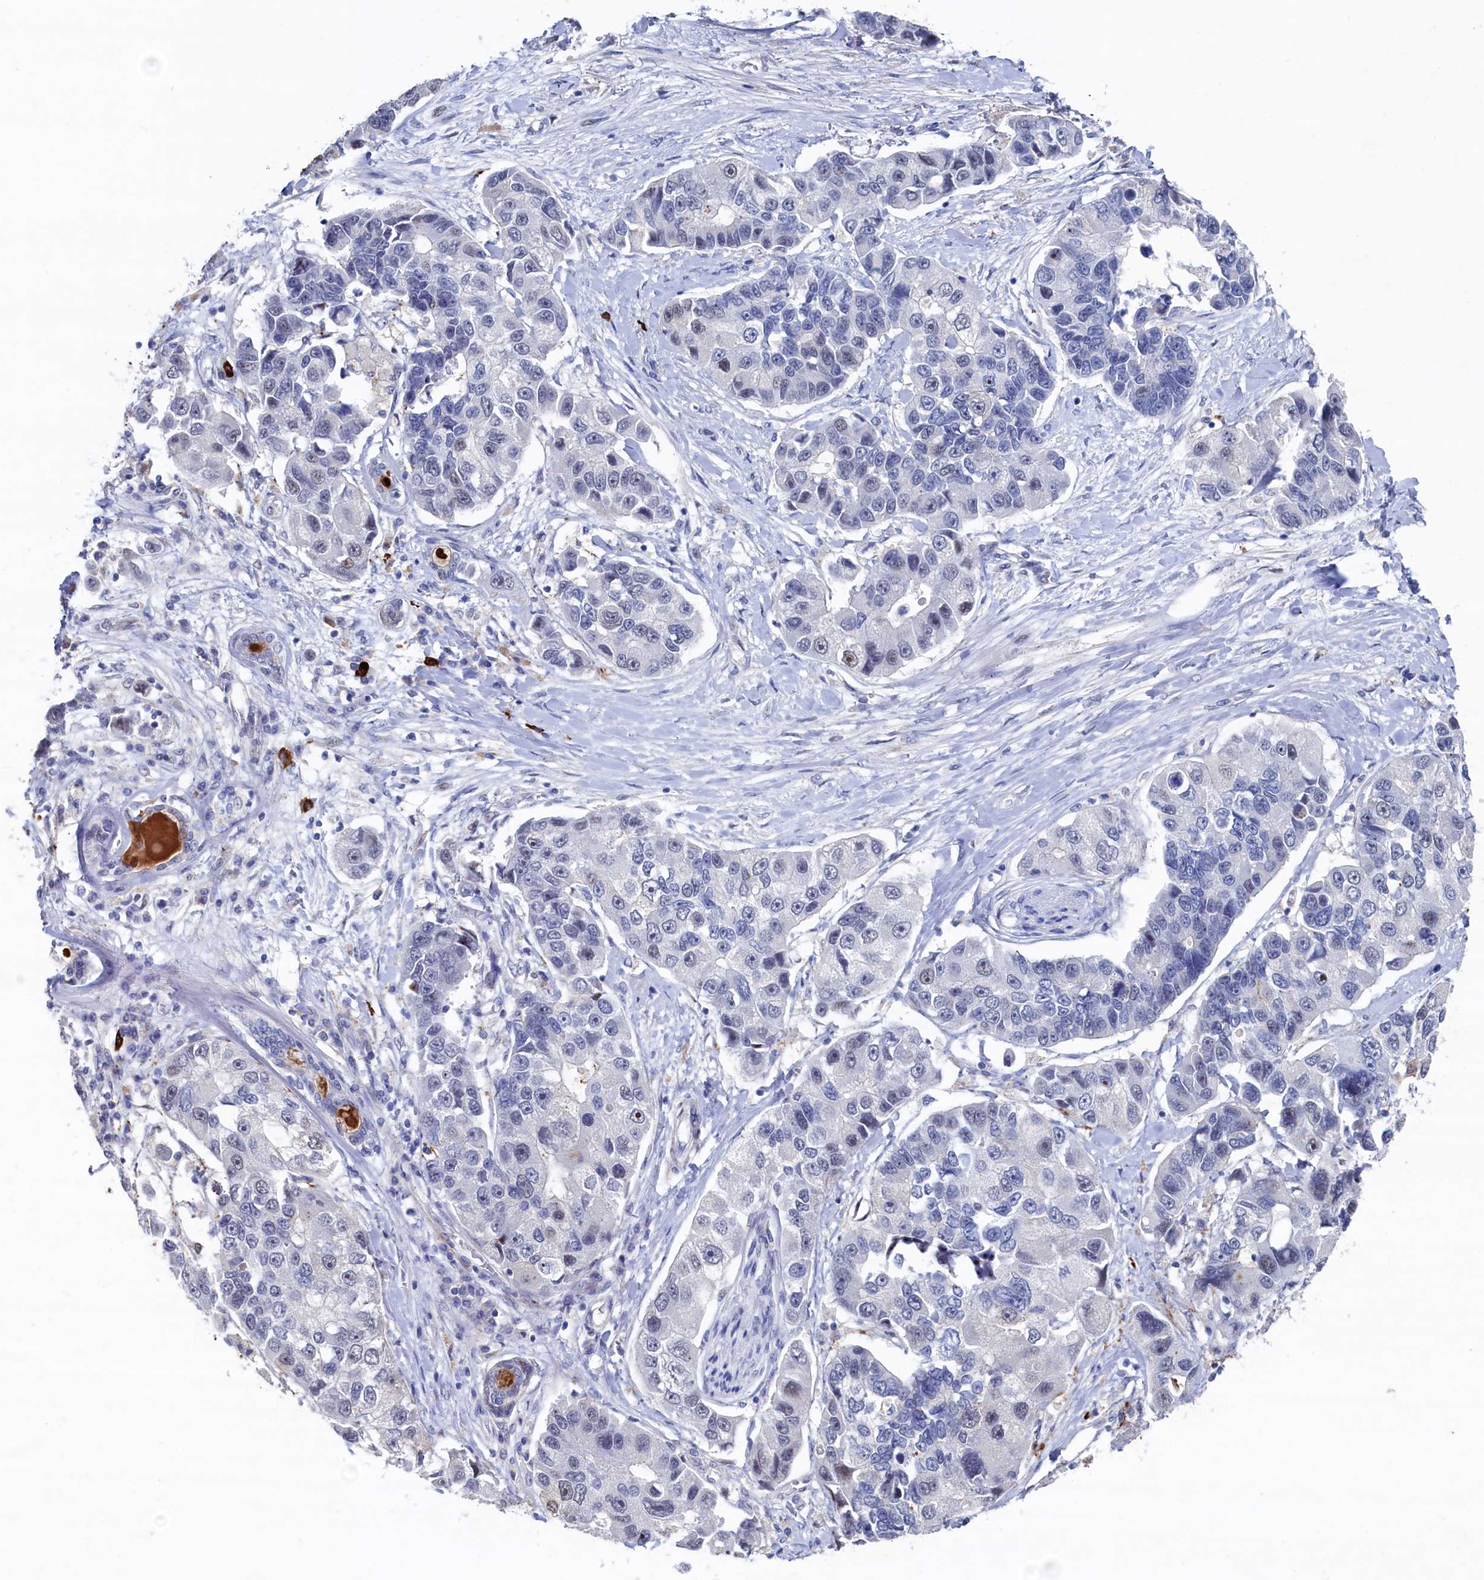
{"staining": {"intensity": "weak", "quantity": "<25%", "location": "nuclear"}, "tissue": "lung cancer", "cell_type": "Tumor cells", "image_type": "cancer", "snomed": [{"axis": "morphology", "description": "Adenocarcinoma, NOS"}, {"axis": "topography", "description": "Lung"}], "caption": "Histopathology image shows no protein expression in tumor cells of lung adenocarcinoma tissue.", "gene": "CBLIF", "patient": {"sex": "female", "age": 54}}